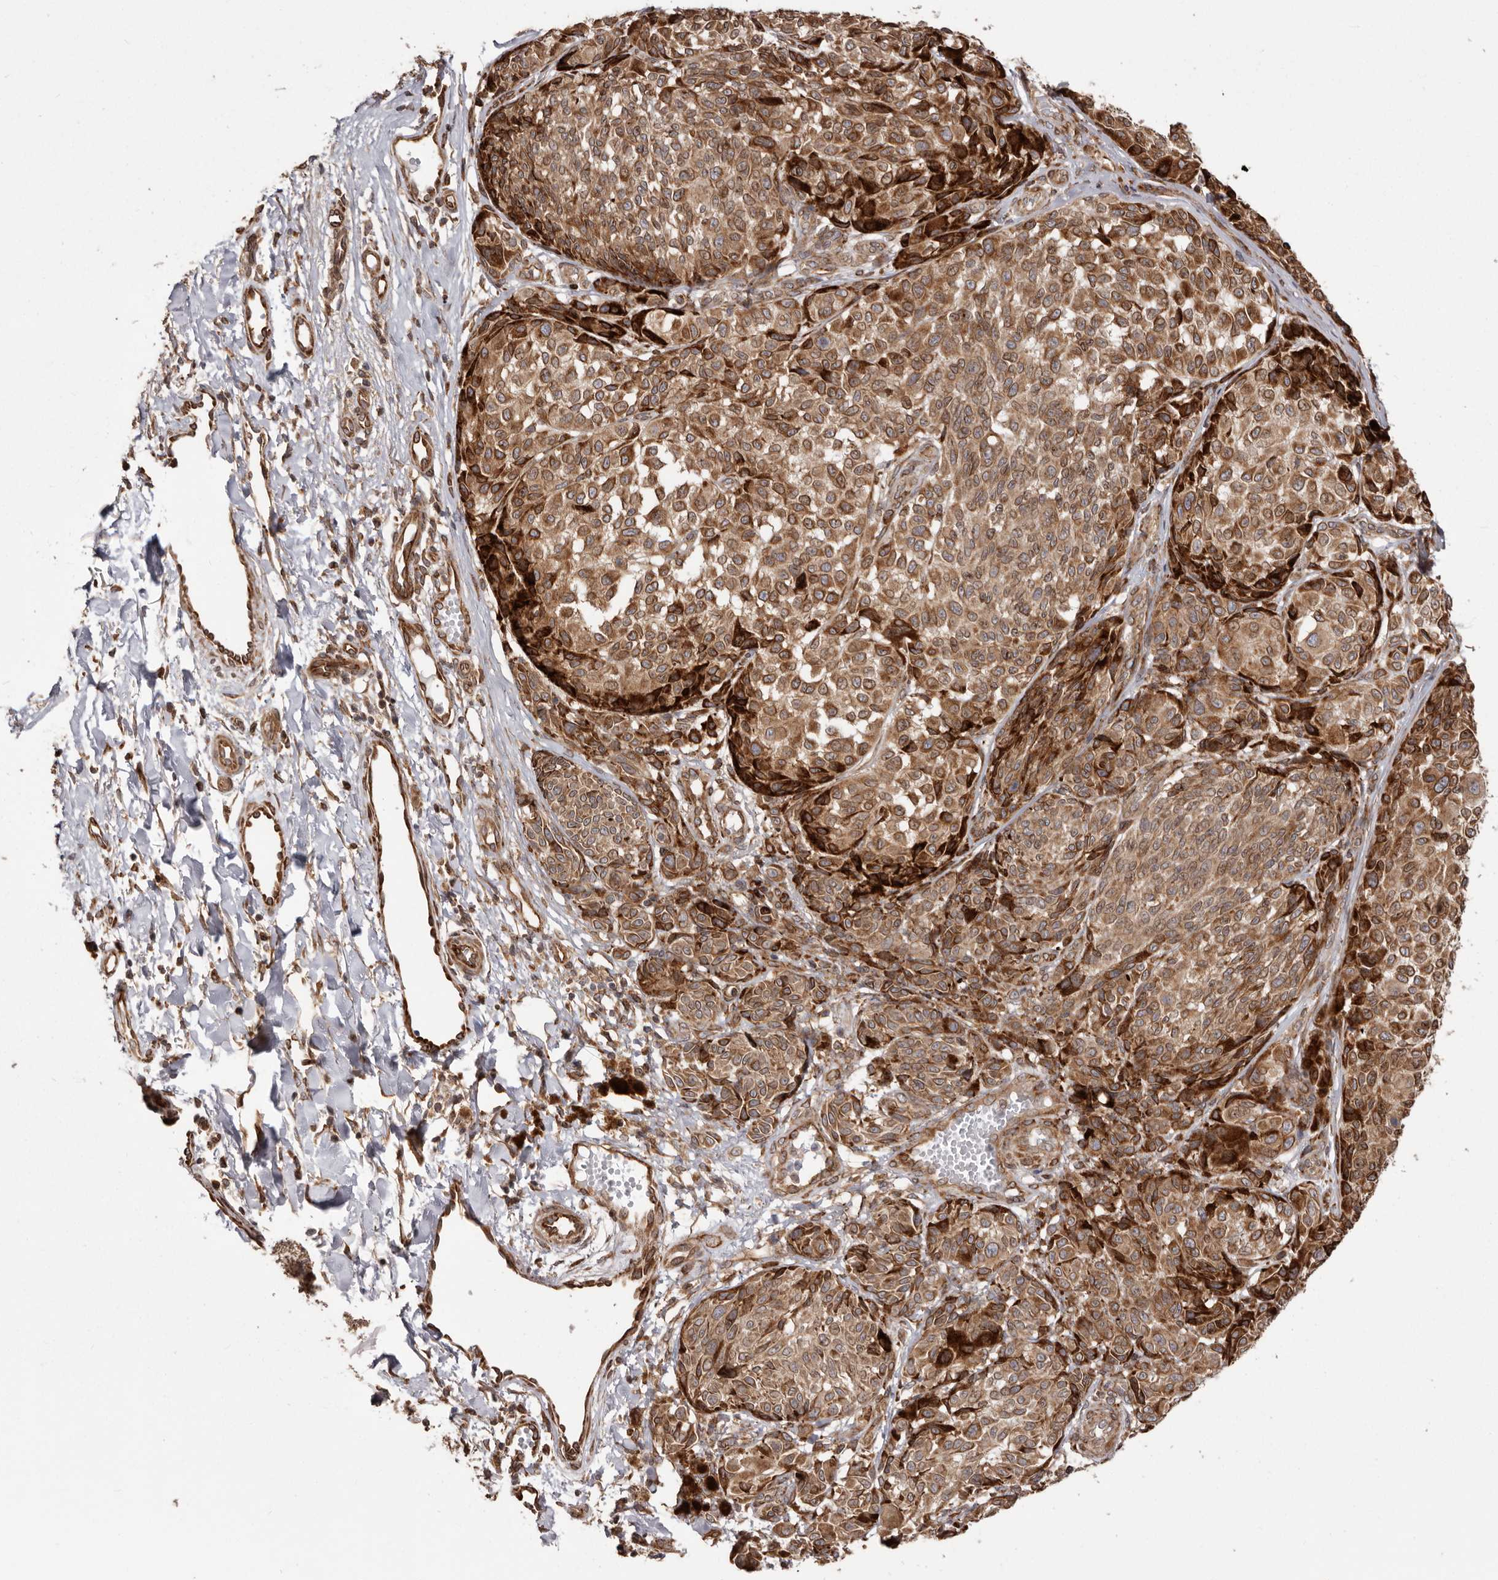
{"staining": {"intensity": "strong", "quantity": ">75%", "location": "cytoplasmic/membranous"}, "tissue": "melanoma", "cell_type": "Tumor cells", "image_type": "cancer", "snomed": [{"axis": "morphology", "description": "Malignant melanoma, NOS"}, {"axis": "topography", "description": "Skin"}], "caption": "Immunohistochemistry image of neoplastic tissue: human melanoma stained using immunohistochemistry exhibits high levels of strong protein expression localized specifically in the cytoplasmic/membranous of tumor cells, appearing as a cytoplasmic/membranous brown color.", "gene": "NUP43", "patient": {"sex": "male", "age": 83}}